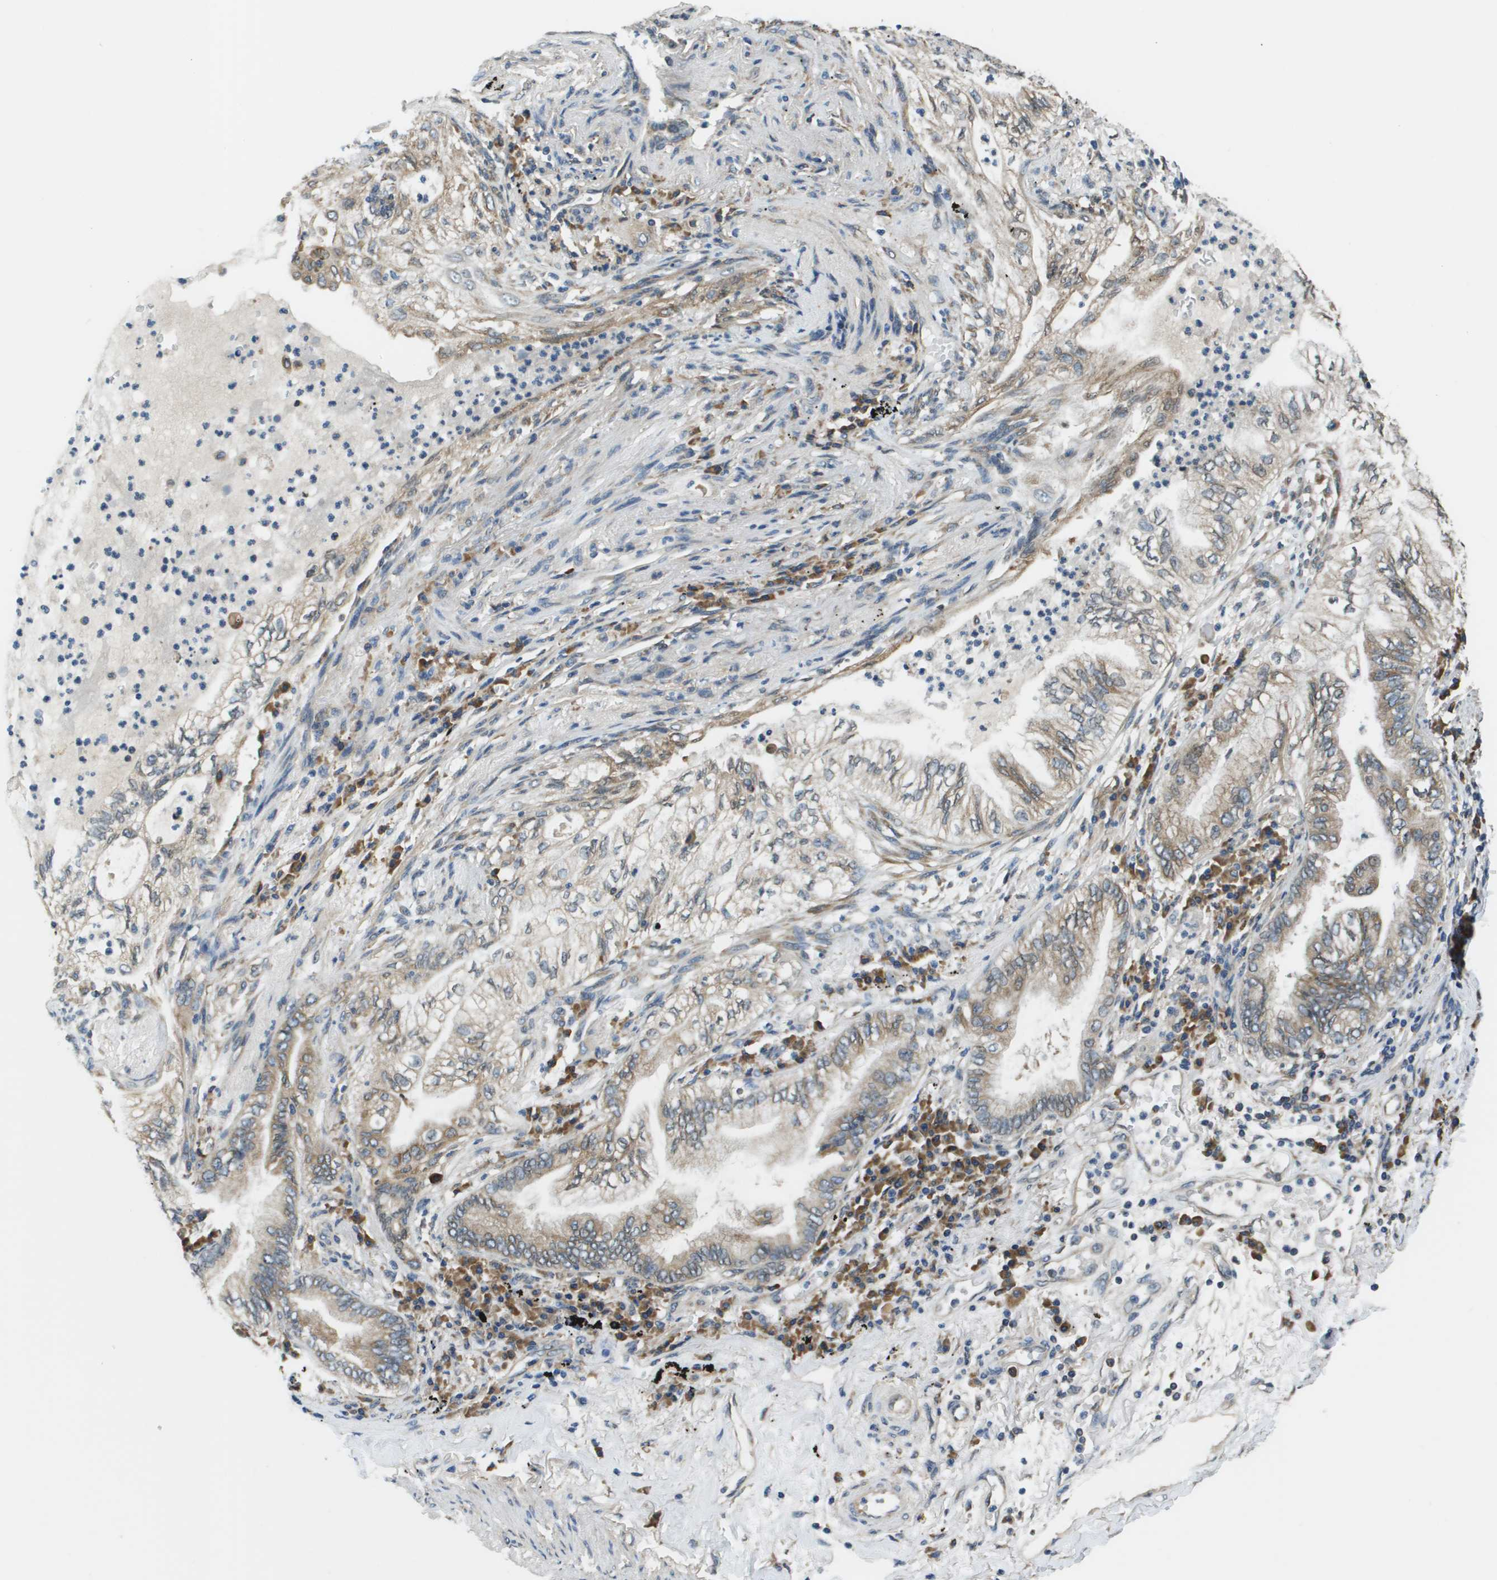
{"staining": {"intensity": "weak", "quantity": "25%-75%", "location": "cytoplasmic/membranous"}, "tissue": "lung cancer", "cell_type": "Tumor cells", "image_type": "cancer", "snomed": [{"axis": "morphology", "description": "Normal tissue, NOS"}, {"axis": "morphology", "description": "Adenocarcinoma, NOS"}, {"axis": "topography", "description": "Bronchus"}, {"axis": "topography", "description": "Lung"}], "caption": "Lung adenocarcinoma stained with a brown dye reveals weak cytoplasmic/membranous positive expression in approximately 25%-75% of tumor cells.", "gene": "SEC62", "patient": {"sex": "female", "age": 70}}